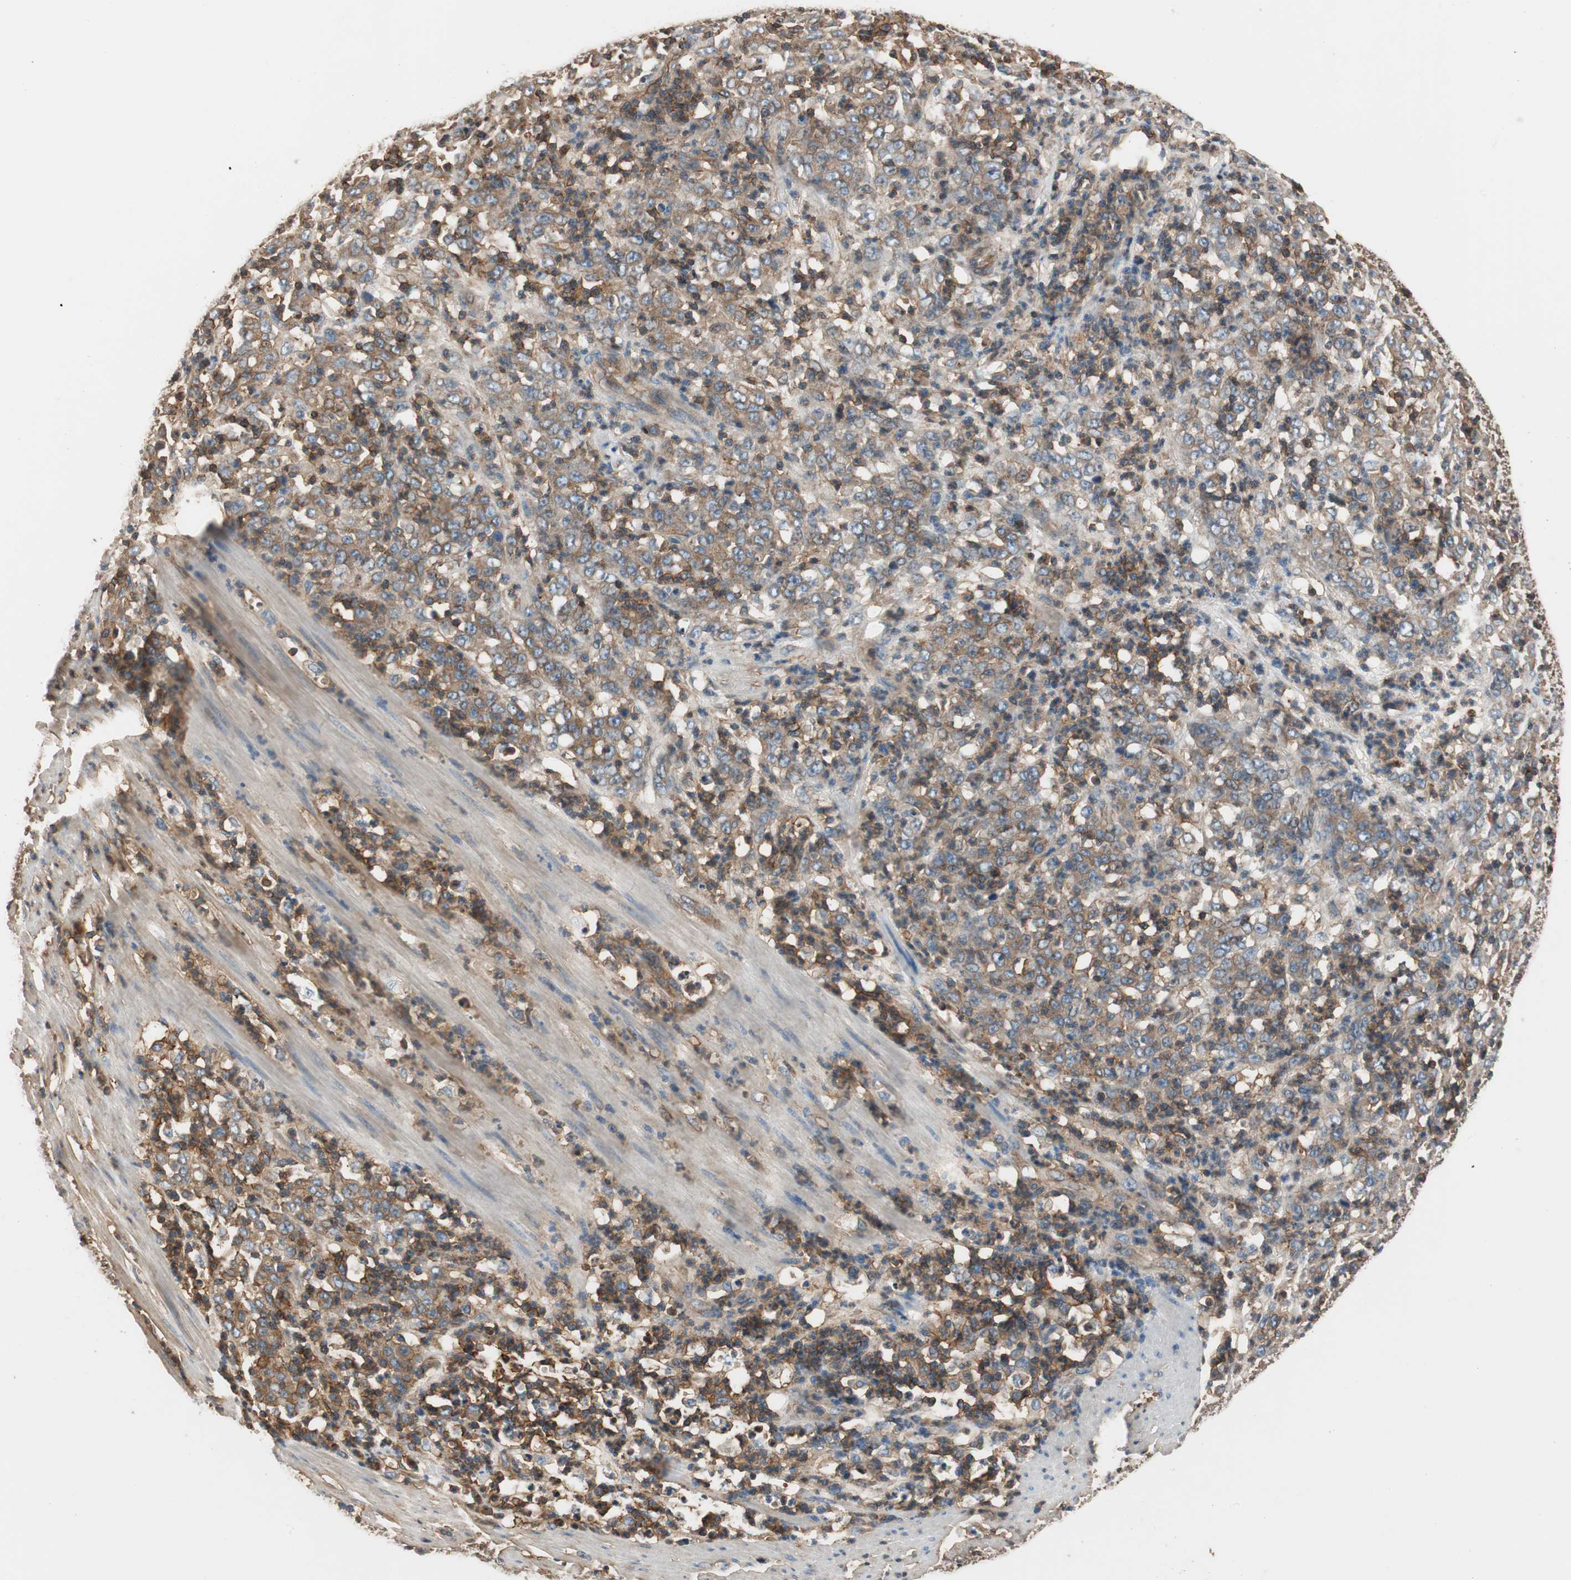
{"staining": {"intensity": "moderate", "quantity": ">75%", "location": "cytoplasmic/membranous"}, "tissue": "stomach cancer", "cell_type": "Tumor cells", "image_type": "cancer", "snomed": [{"axis": "morphology", "description": "Adenocarcinoma, NOS"}, {"axis": "topography", "description": "Stomach, lower"}], "caption": "This micrograph exhibits stomach adenocarcinoma stained with immunohistochemistry to label a protein in brown. The cytoplasmic/membranous of tumor cells show moderate positivity for the protein. Nuclei are counter-stained blue.", "gene": "IL1RL1", "patient": {"sex": "female", "age": 71}}